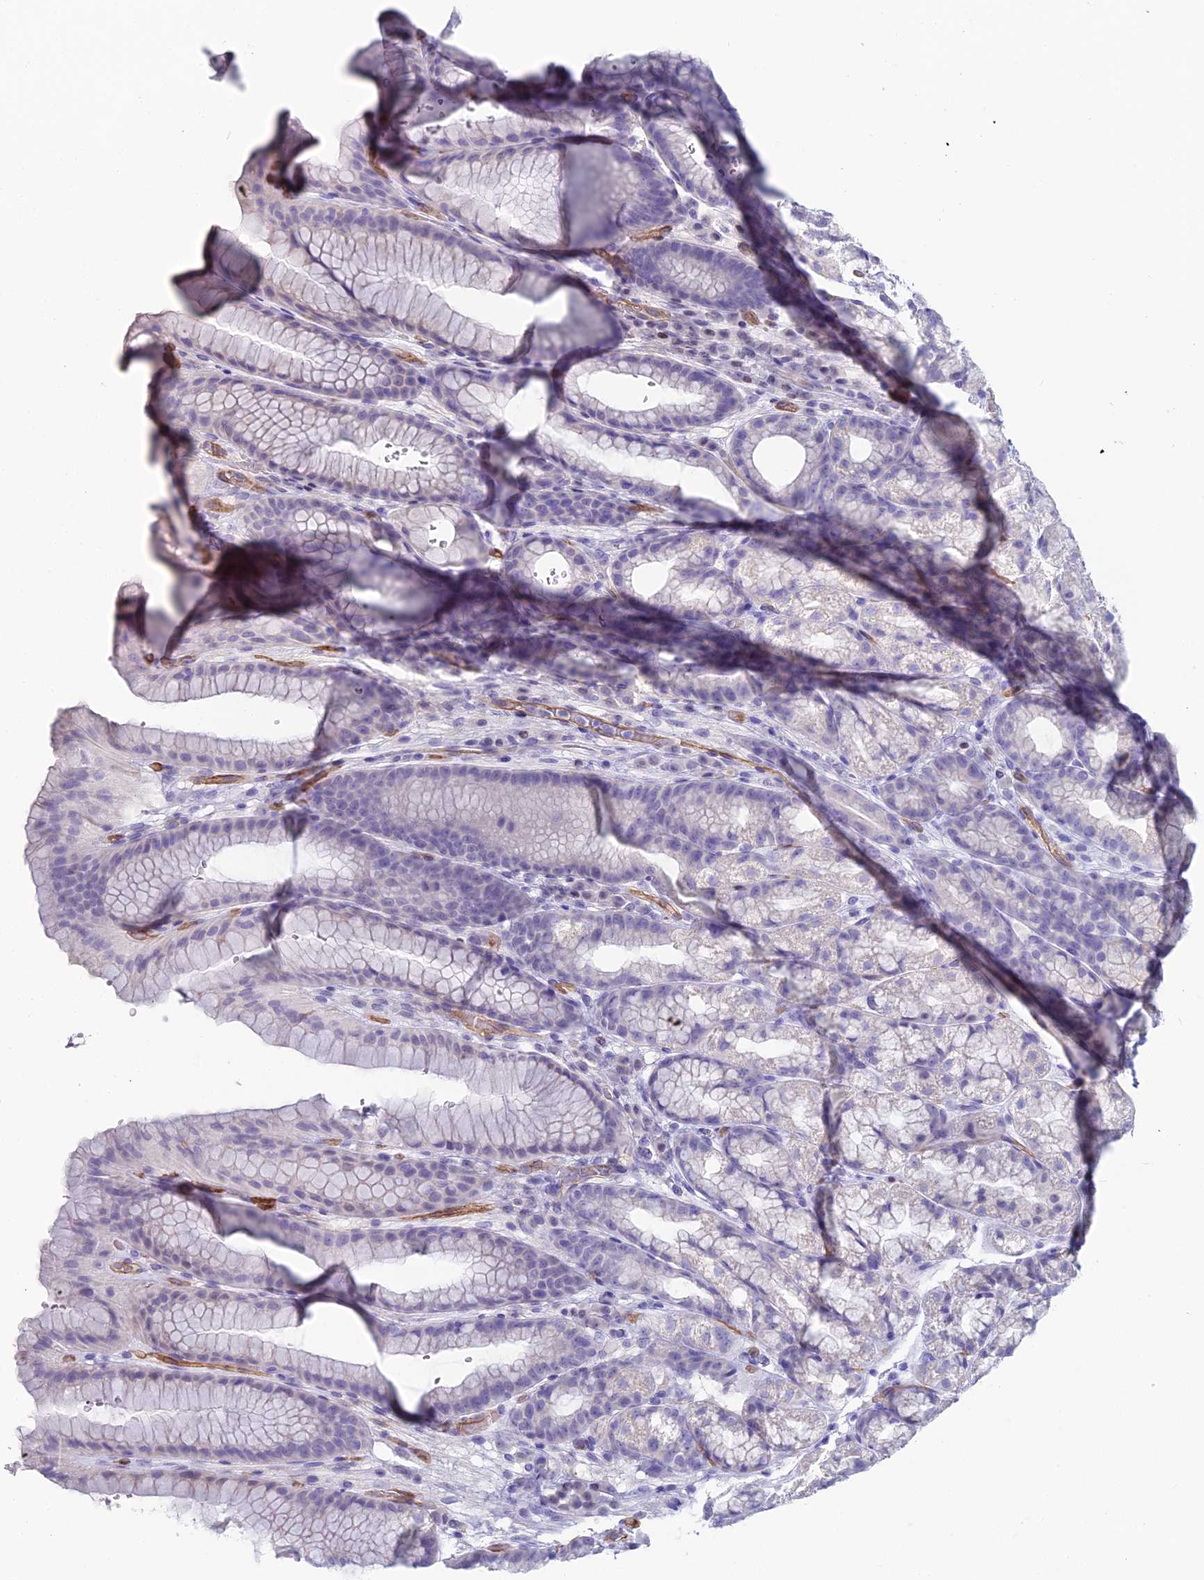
{"staining": {"intensity": "negative", "quantity": "none", "location": "none"}, "tissue": "stomach", "cell_type": "Glandular cells", "image_type": "normal", "snomed": [{"axis": "morphology", "description": "Normal tissue, NOS"}, {"axis": "morphology", "description": "Adenocarcinoma, NOS"}, {"axis": "topography", "description": "Stomach"}], "caption": "The photomicrograph reveals no significant staining in glandular cells of stomach. (DAB immunohistochemistry (IHC) visualized using brightfield microscopy, high magnification).", "gene": "ACE", "patient": {"sex": "male", "age": 57}}